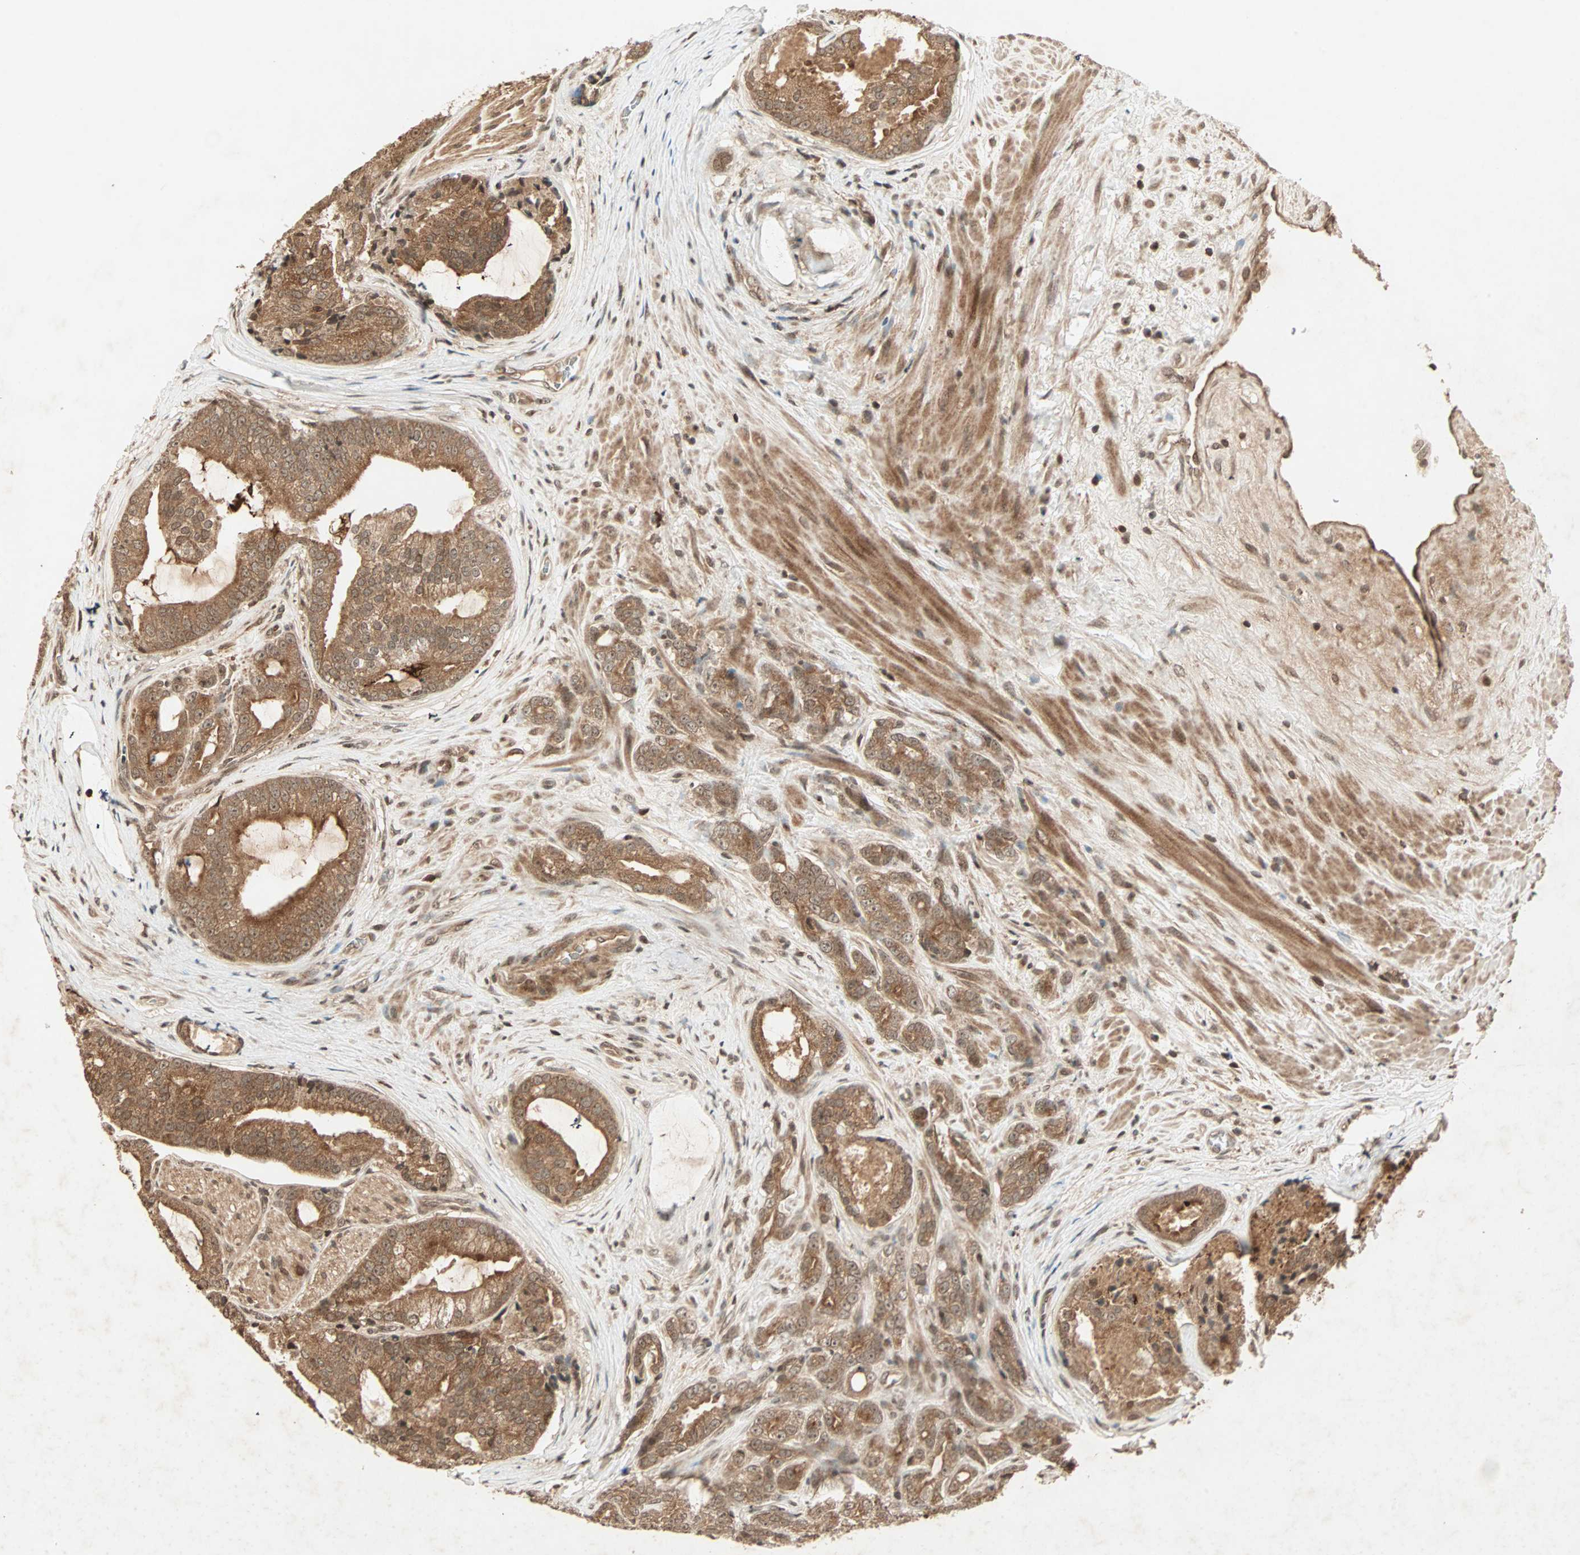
{"staining": {"intensity": "moderate", "quantity": ">75%", "location": "cytoplasmic/membranous"}, "tissue": "prostate cancer", "cell_type": "Tumor cells", "image_type": "cancer", "snomed": [{"axis": "morphology", "description": "Adenocarcinoma, Low grade"}, {"axis": "topography", "description": "Prostate"}], "caption": "This micrograph shows prostate cancer (low-grade adenocarcinoma) stained with IHC to label a protein in brown. The cytoplasmic/membranous of tumor cells show moderate positivity for the protein. Nuclei are counter-stained blue.", "gene": "RFFL", "patient": {"sex": "male", "age": 58}}